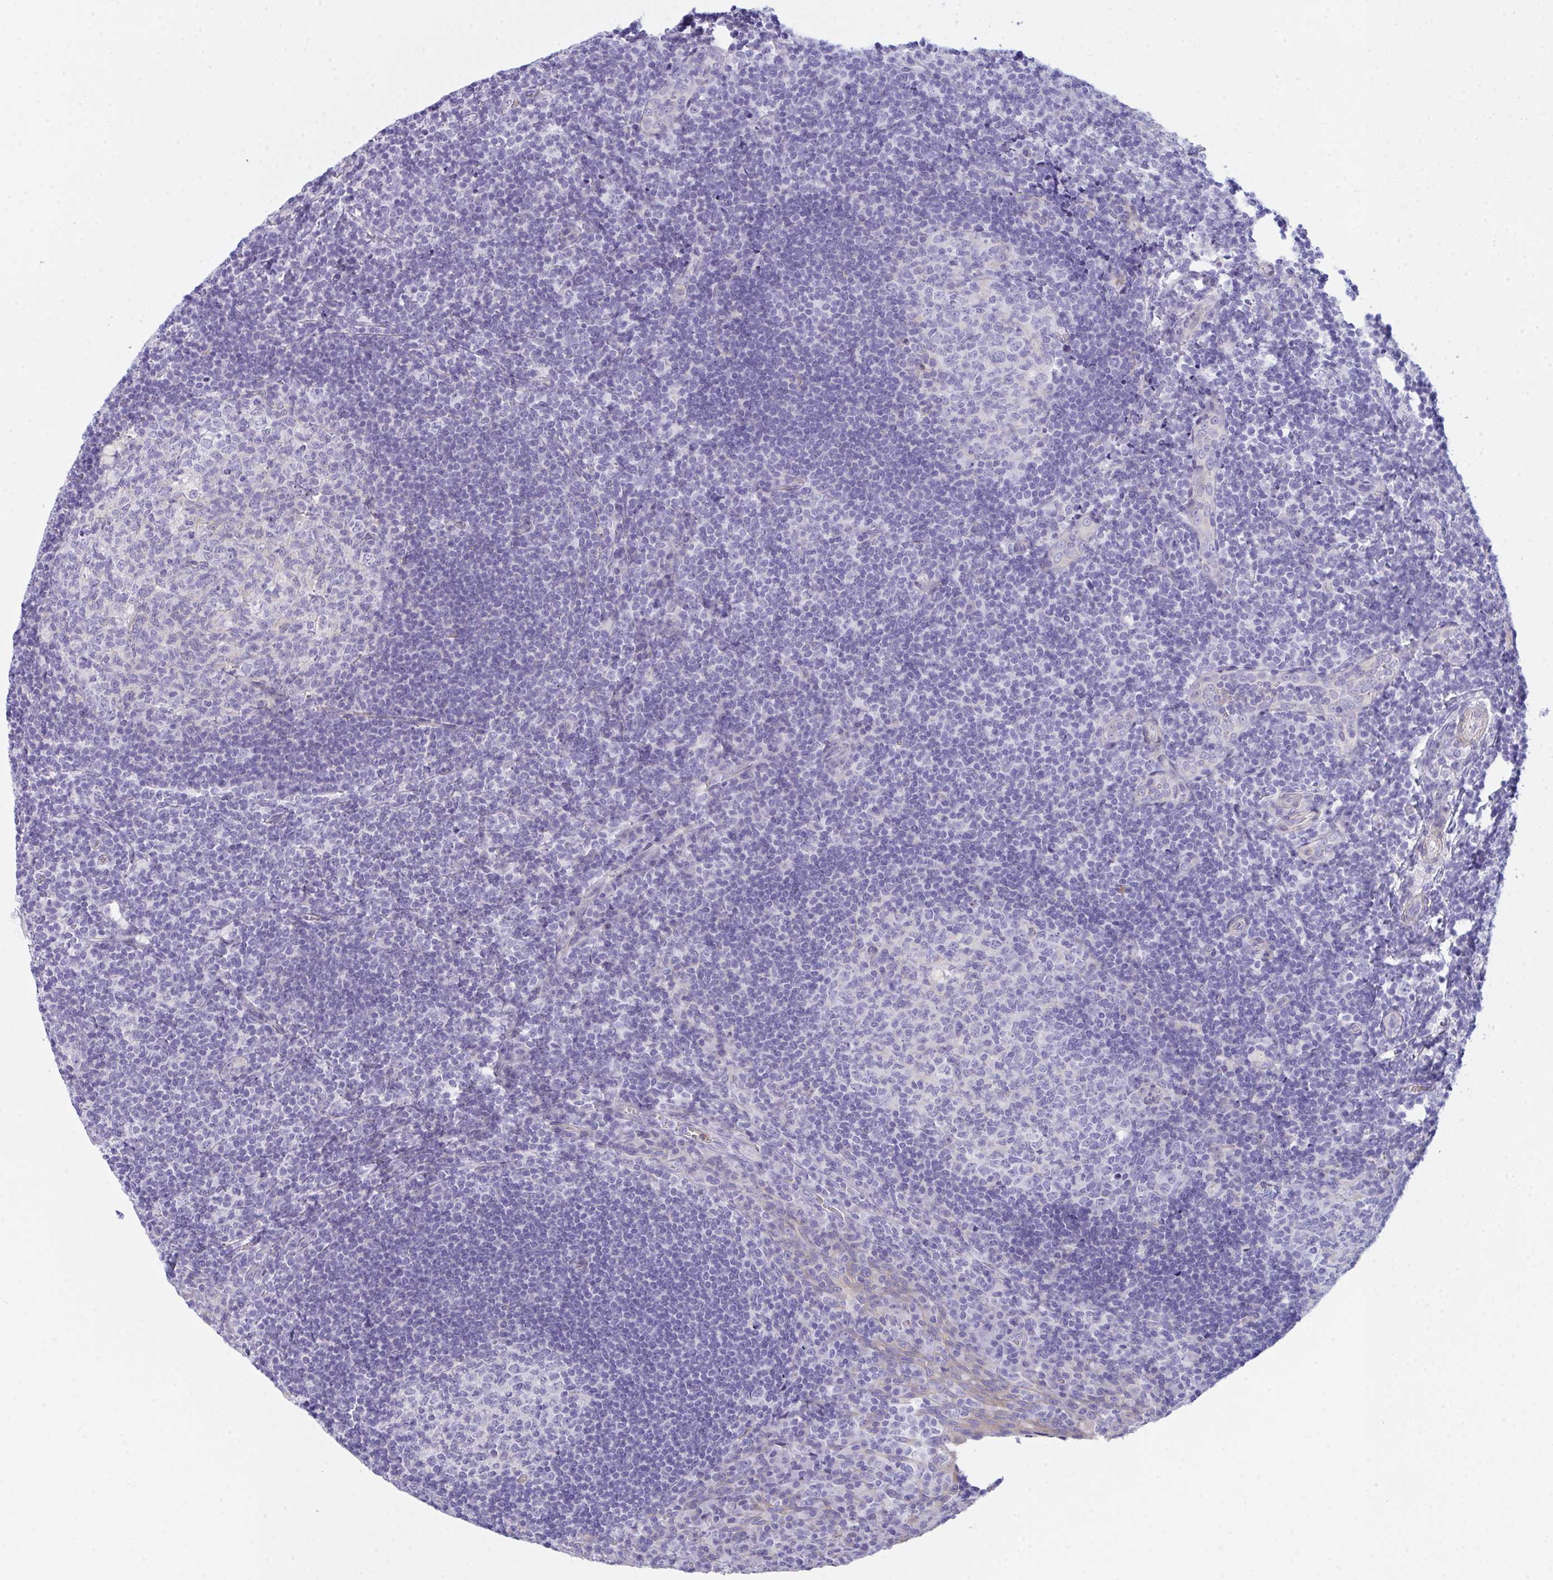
{"staining": {"intensity": "negative", "quantity": "none", "location": "none"}, "tissue": "tonsil", "cell_type": "Germinal center cells", "image_type": "normal", "snomed": [{"axis": "morphology", "description": "Normal tissue, NOS"}, {"axis": "topography", "description": "Tonsil"}], "caption": "Germinal center cells are negative for protein expression in normal human tonsil.", "gene": "CEP170B", "patient": {"sex": "male", "age": 17}}